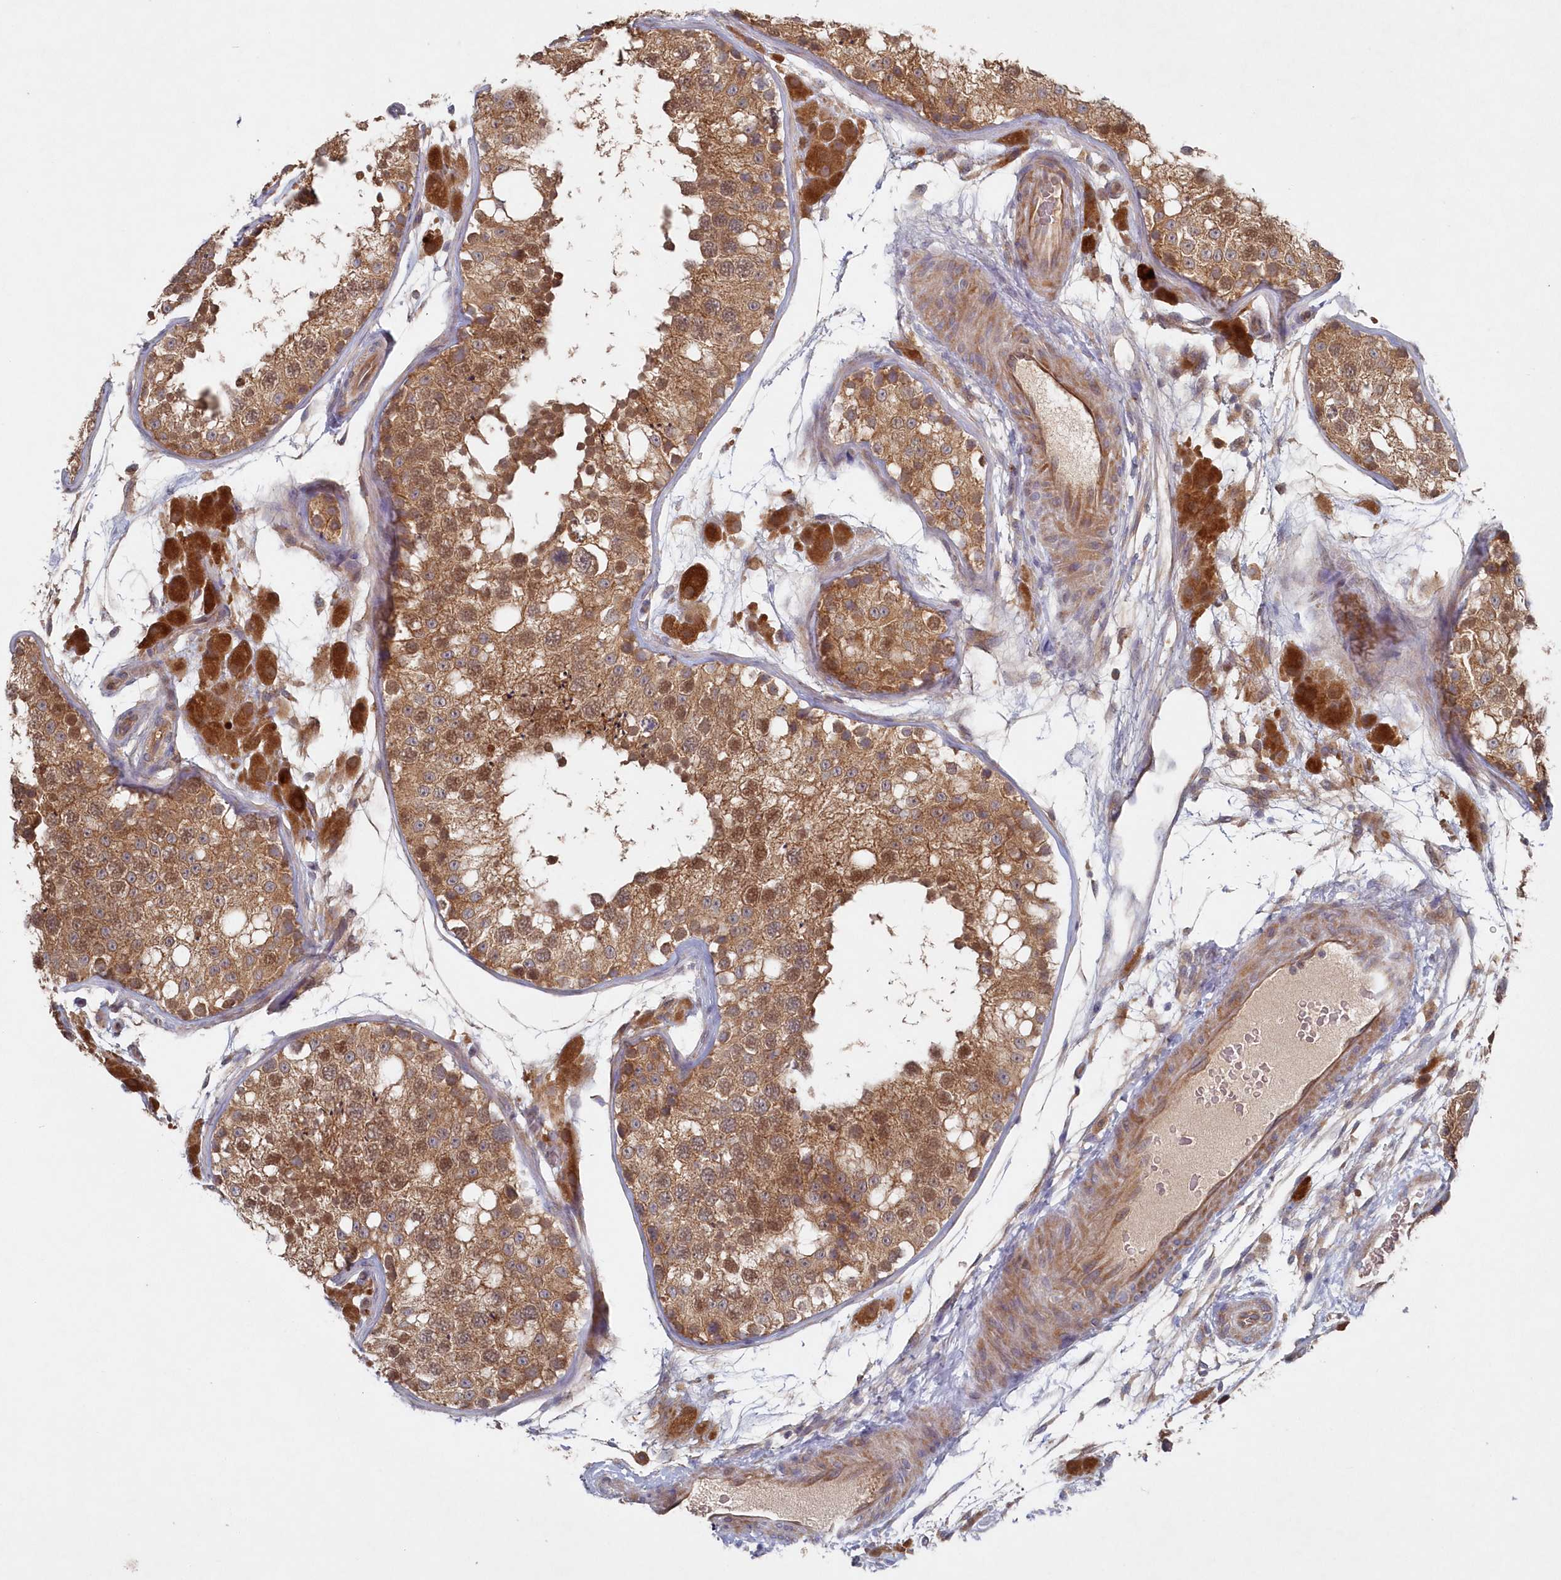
{"staining": {"intensity": "moderate", "quantity": ">75%", "location": "cytoplasmic/membranous,nuclear"}, "tissue": "testis", "cell_type": "Cells in seminiferous ducts", "image_type": "normal", "snomed": [{"axis": "morphology", "description": "Normal tissue, NOS"}, {"axis": "topography", "description": "Testis"}], "caption": "DAB immunohistochemical staining of benign testis exhibits moderate cytoplasmic/membranous,nuclear protein expression in approximately >75% of cells in seminiferous ducts.", "gene": "ASNSD1", "patient": {"sex": "male", "age": 26}}